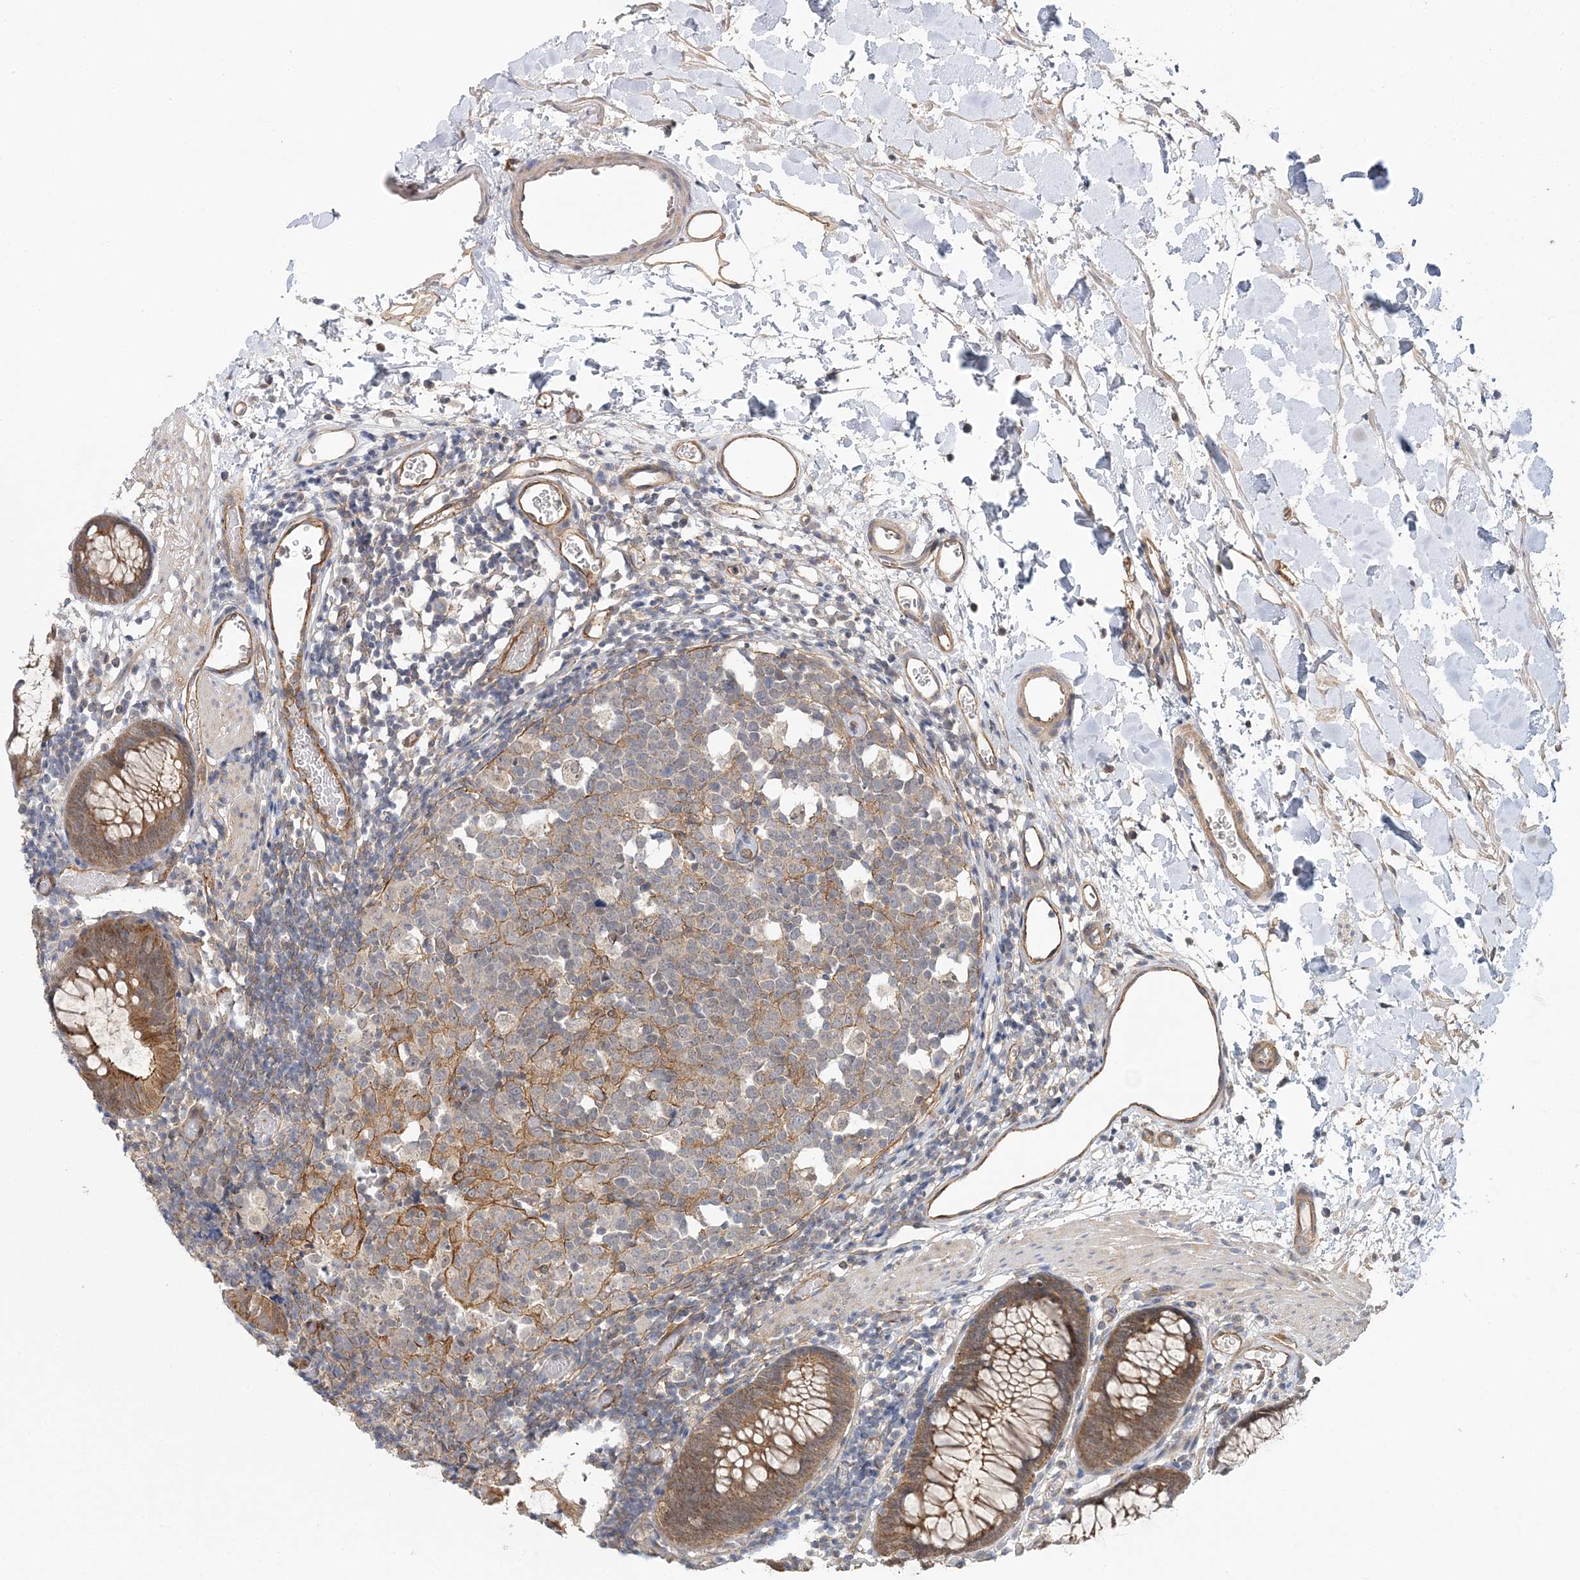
{"staining": {"intensity": "moderate", "quantity": ">75%", "location": "cytoplasmic/membranous"}, "tissue": "colon", "cell_type": "Endothelial cells", "image_type": "normal", "snomed": [{"axis": "morphology", "description": "Normal tissue, NOS"}, {"axis": "topography", "description": "Colon"}], "caption": "High-magnification brightfield microscopy of normal colon stained with DAB (brown) and counterstained with hematoxylin (blue). endothelial cells exhibit moderate cytoplasmic/membranous staining is appreciated in approximately>75% of cells.", "gene": "MAT2B", "patient": {"sex": "male", "age": 14}}